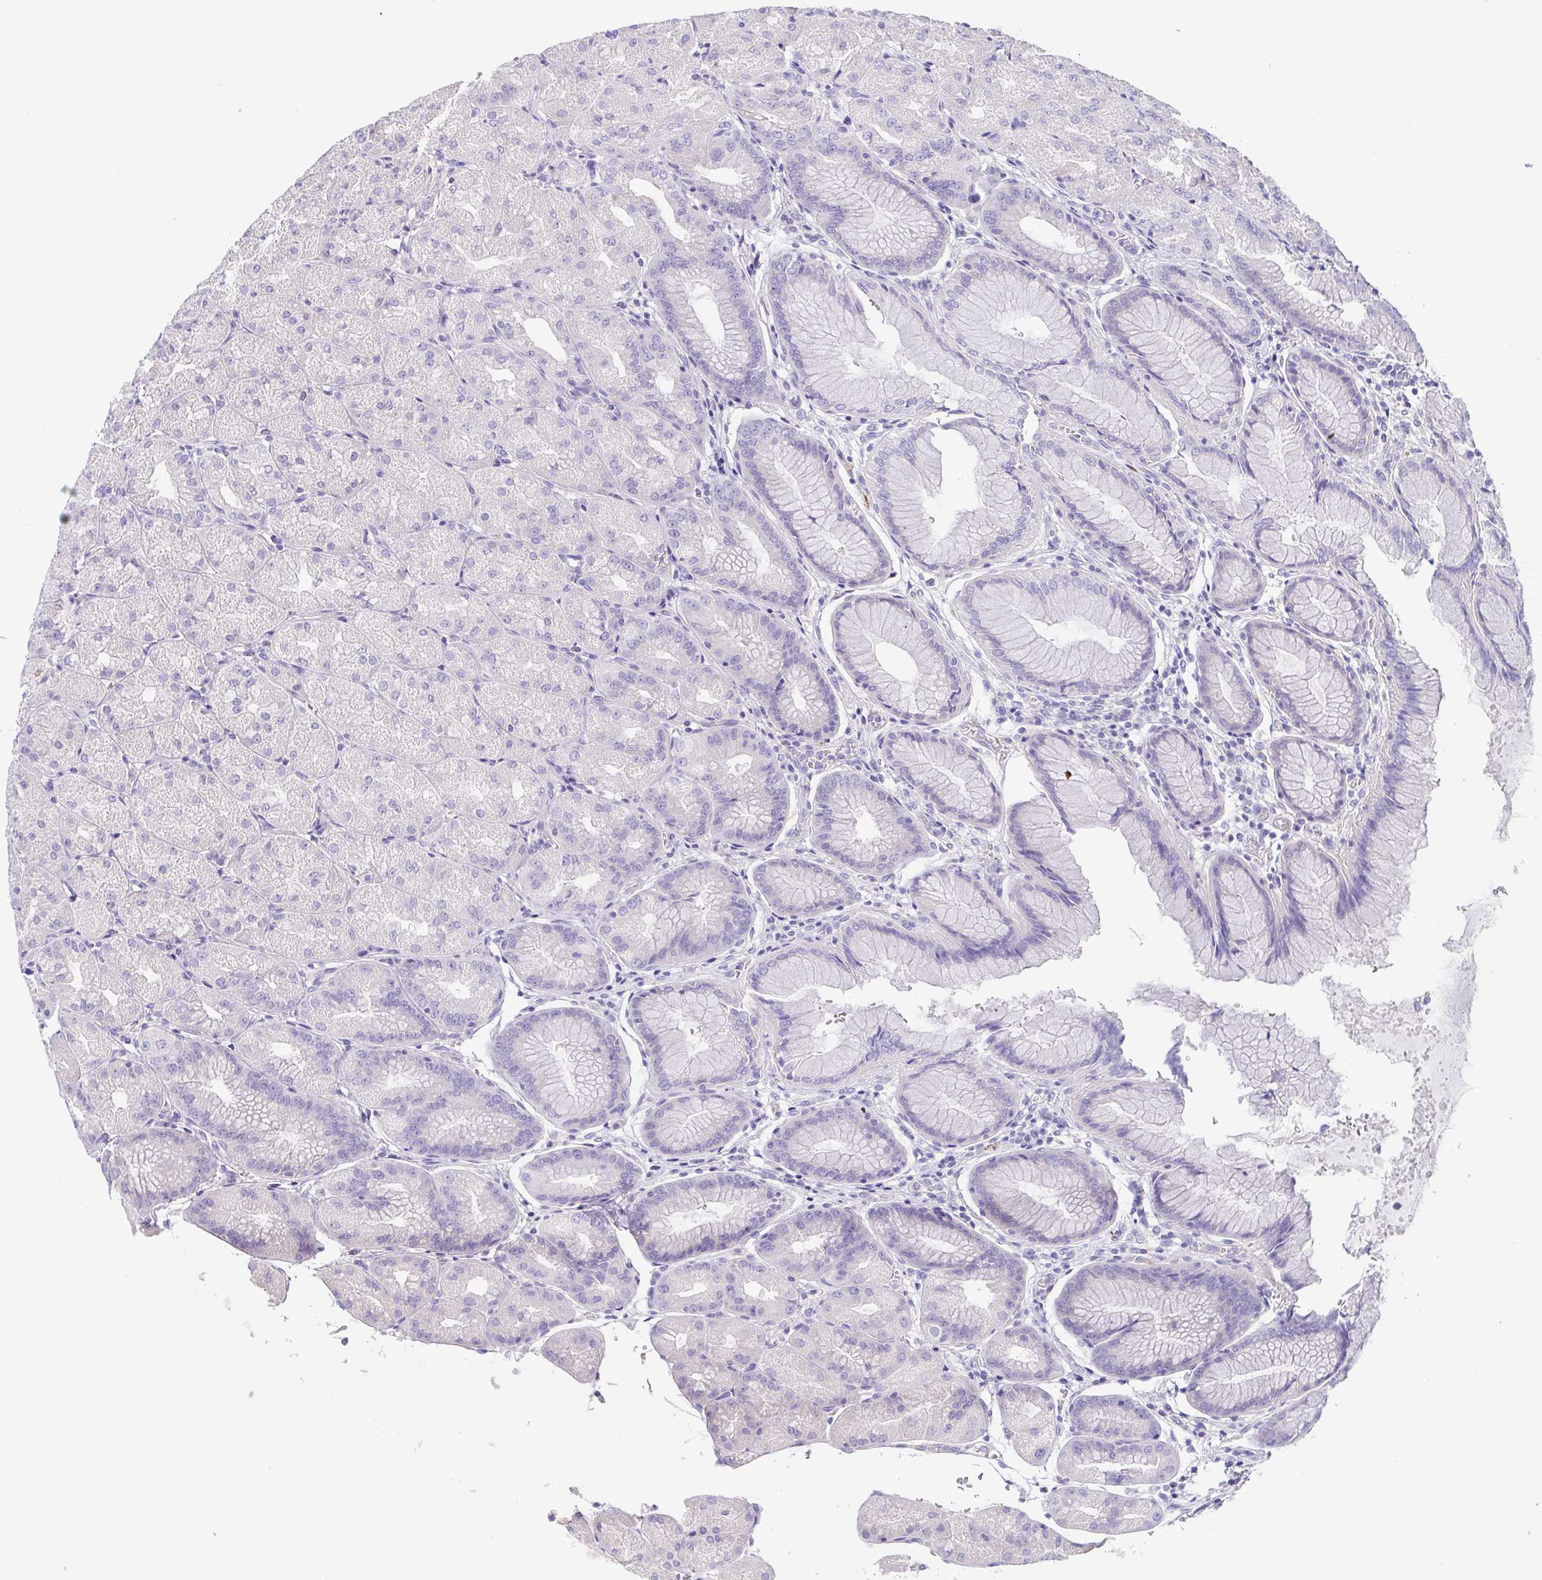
{"staining": {"intensity": "negative", "quantity": "none", "location": "none"}, "tissue": "stomach", "cell_type": "Glandular cells", "image_type": "normal", "snomed": [{"axis": "morphology", "description": "Normal tissue, NOS"}, {"axis": "topography", "description": "Stomach, upper"}, {"axis": "topography", "description": "Stomach"}], "caption": "This is an IHC photomicrograph of normal stomach. There is no staining in glandular cells.", "gene": "PKDREJ", "patient": {"sex": "male", "age": 48}}